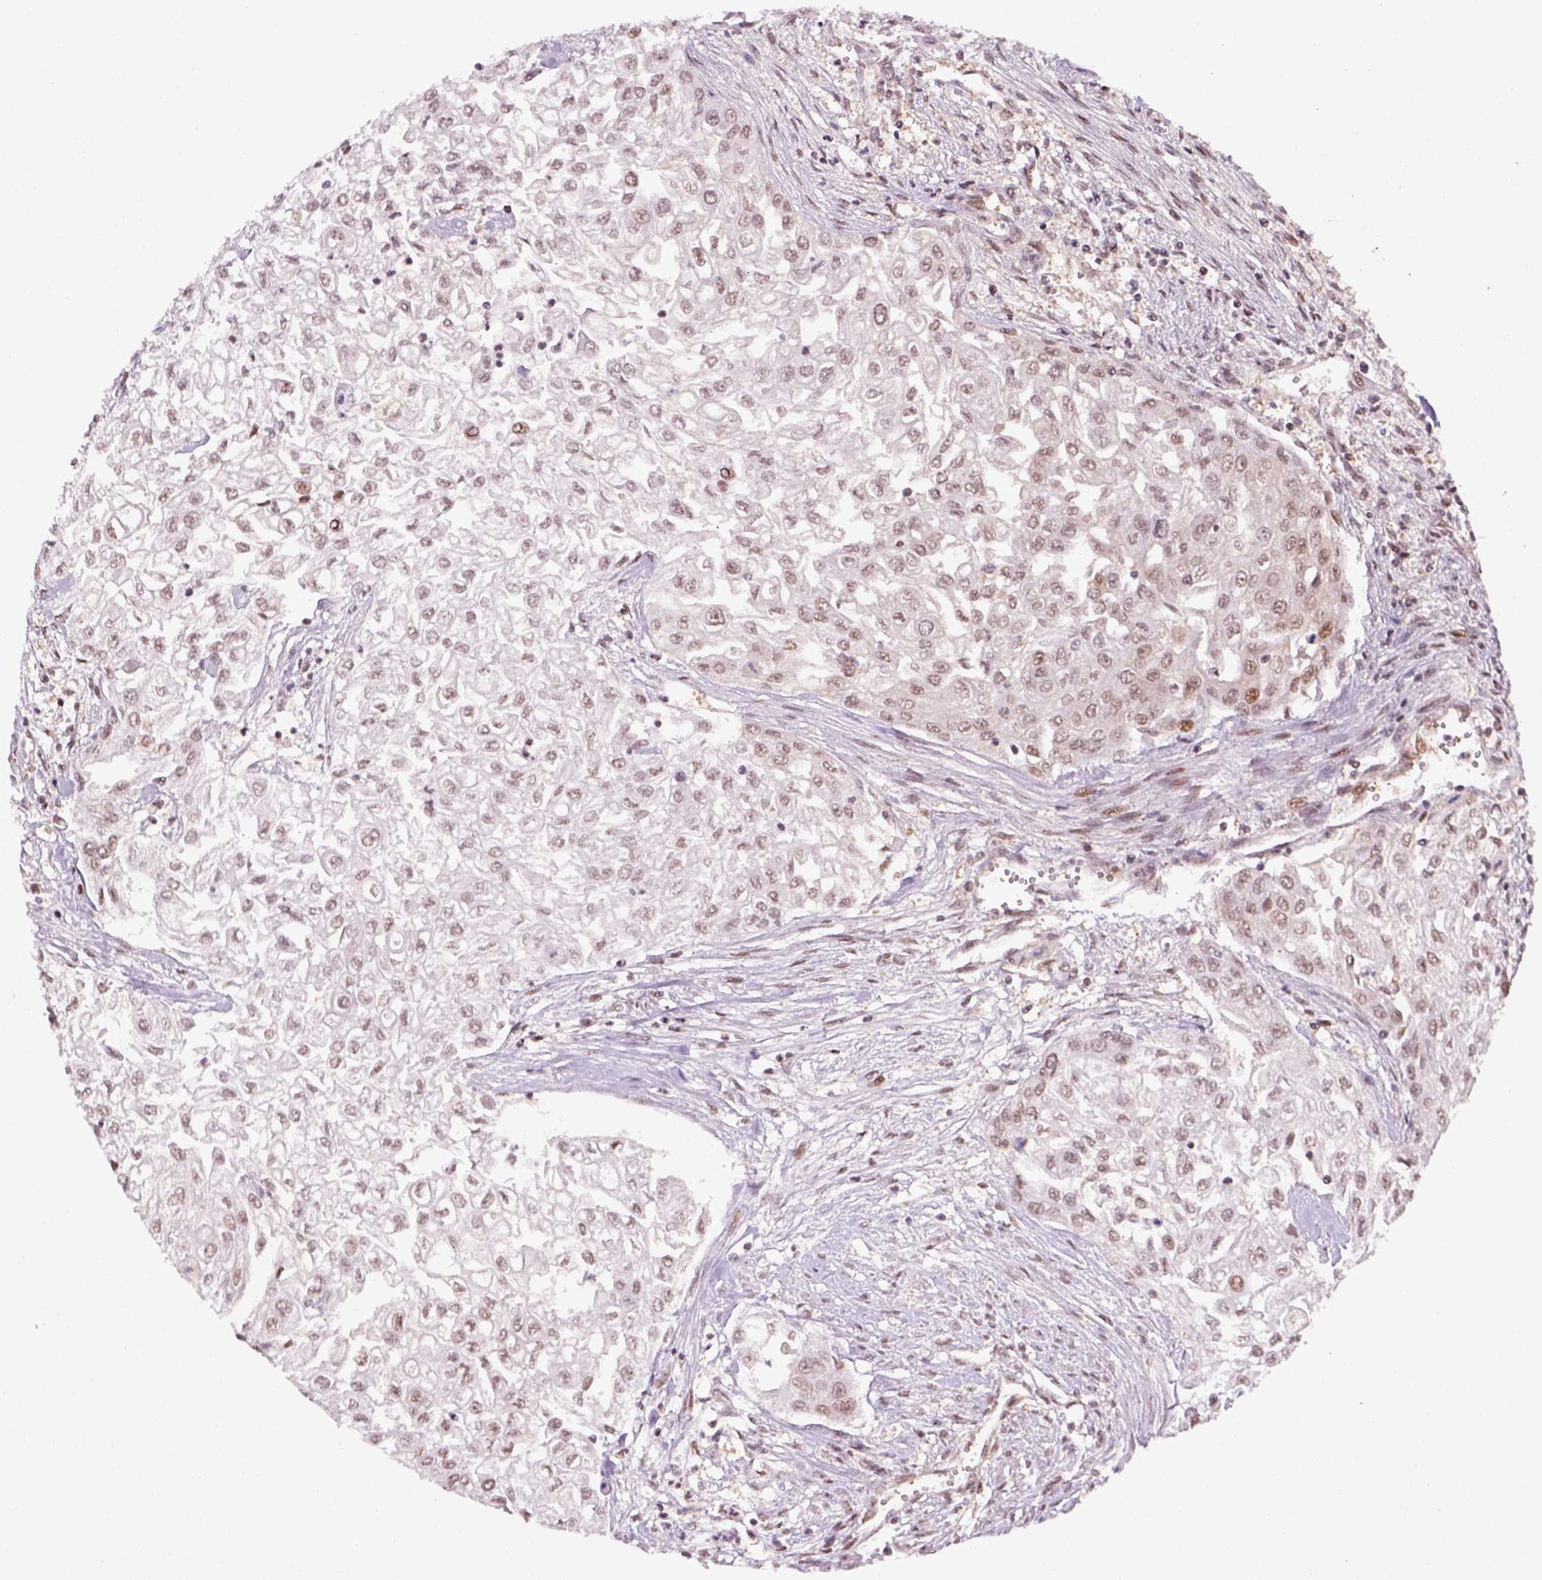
{"staining": {"intensity": "weak", "quantity": ">75%", "location": "nuclear"}, "tissue": "urothelial cancer", "cell_type": "Tumor cells", "image_type": "cancer", "snomed": [{"axis": "morphology", "description": "Urothelial carcinoma, High grade"}, {"axis": "topography", "description": "Urinary bladder"}], "caption": "High-grade urothelial carcinoma stained for a protein (brown) exhibits weak nuclear positive staining in about >75% of tumor cells.", "gene": "GOT1", "patient": {"sex": "male", "age": 62}}